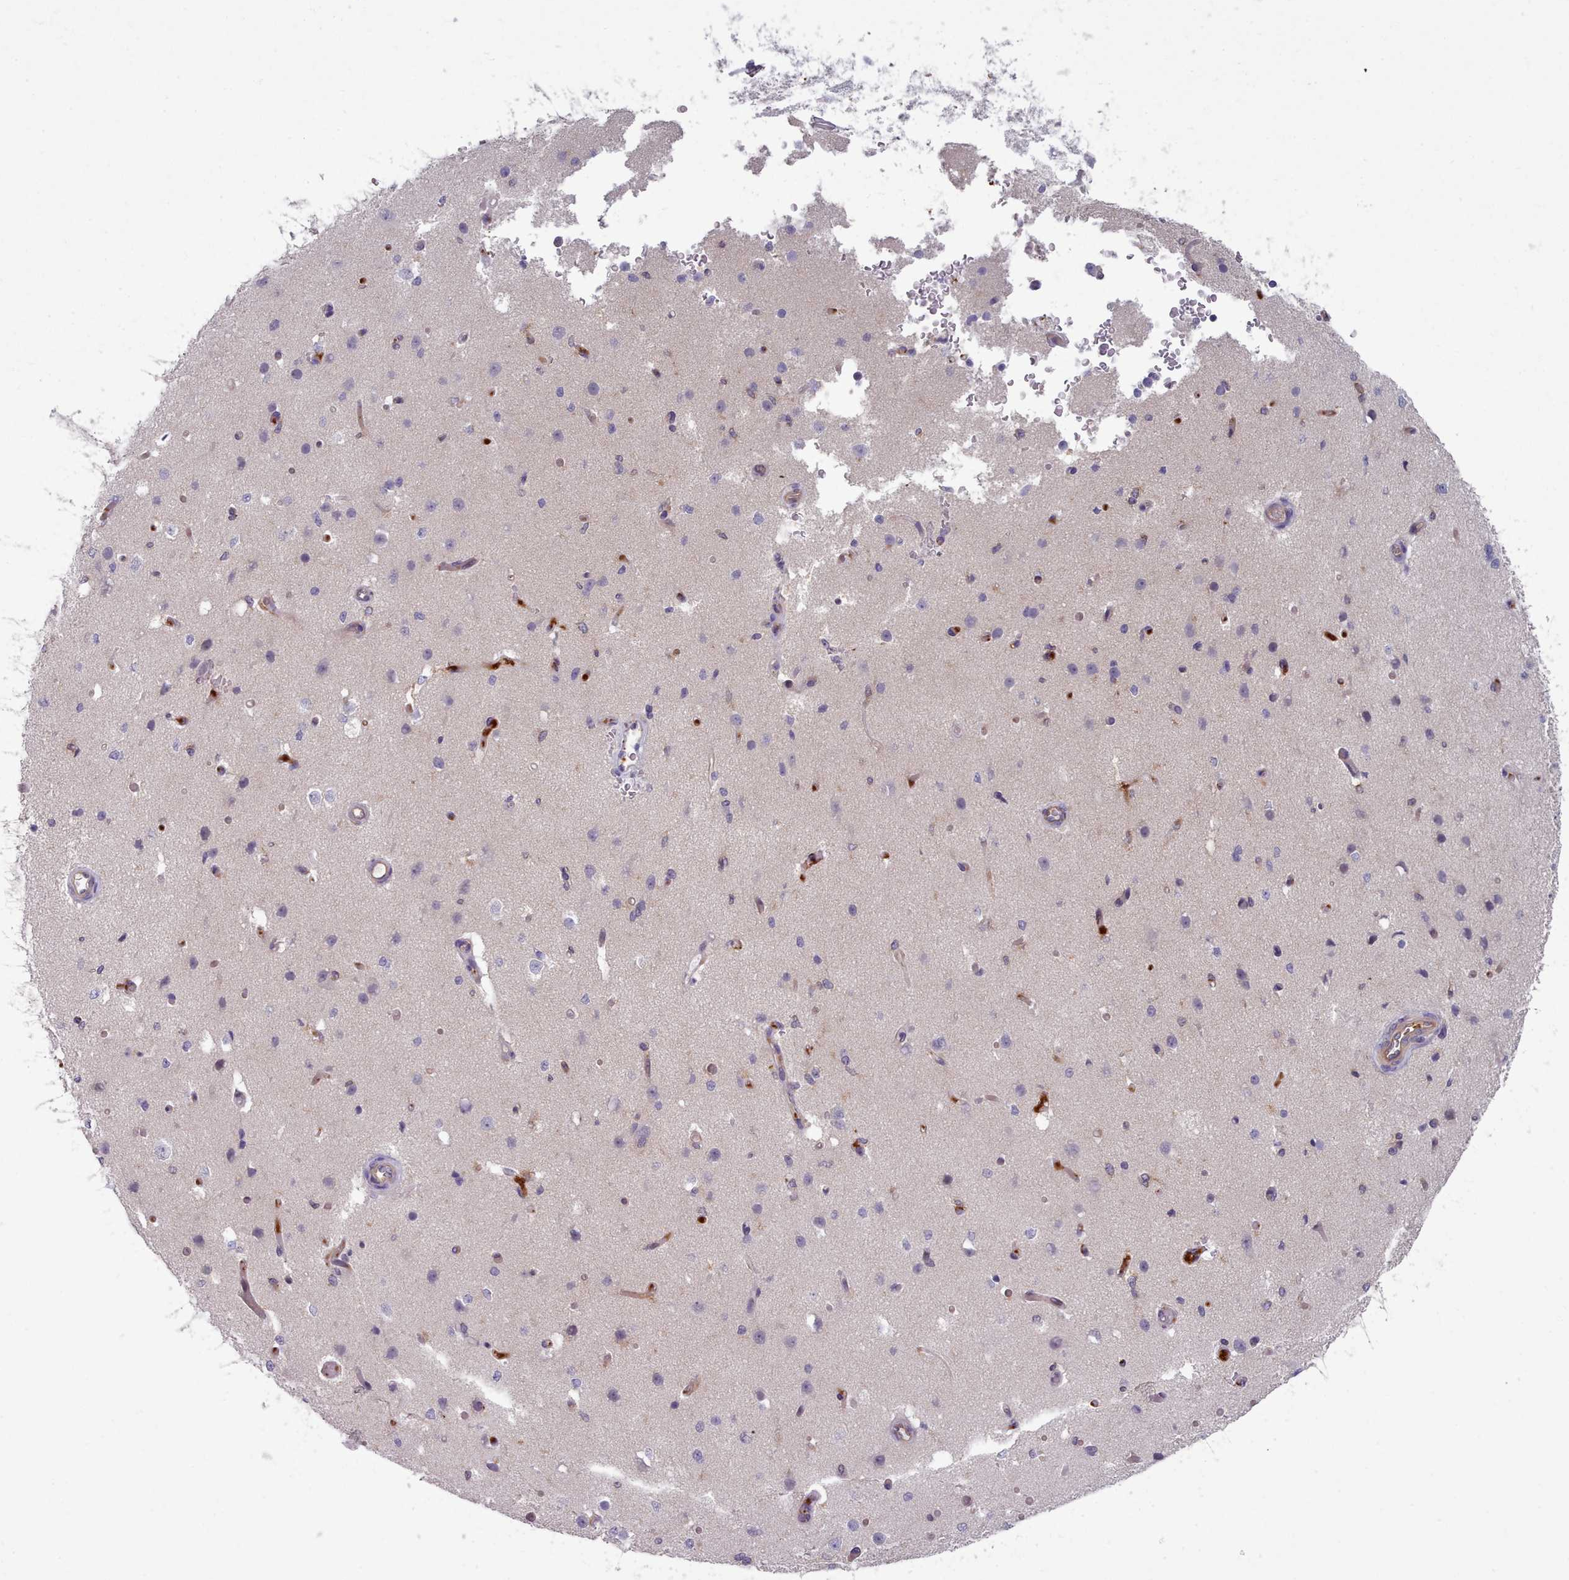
{"staining": {"intensity": "moderate", "quantity": "<25%", "location": "cytoplasmic/membranous,nuclear"}, "tissue": "cerebral cortex", "cell_type": "Endothelial cells", "image_type": "normal", "snomed": [{"axis": "morphology", "description": "Normal tissue, NOS"}, {"axis": "morphology", "description": "Inflammation, NOS"}, {"axis": "topography", "description": "Cerebral cortex"}], "caption": "The image displays staining of normal cerebral cortex, revealing moderate cytoplasmic/membranous,nuclear protein expression (brown color) within endothelial cells. The protein of interest is stained brown, and the nuclei are stained in blue (DAB IHC with brightfield microscopy, high magnification).", "gene": "CD300LF", "patient": {"sex": "male", "age": 6}}